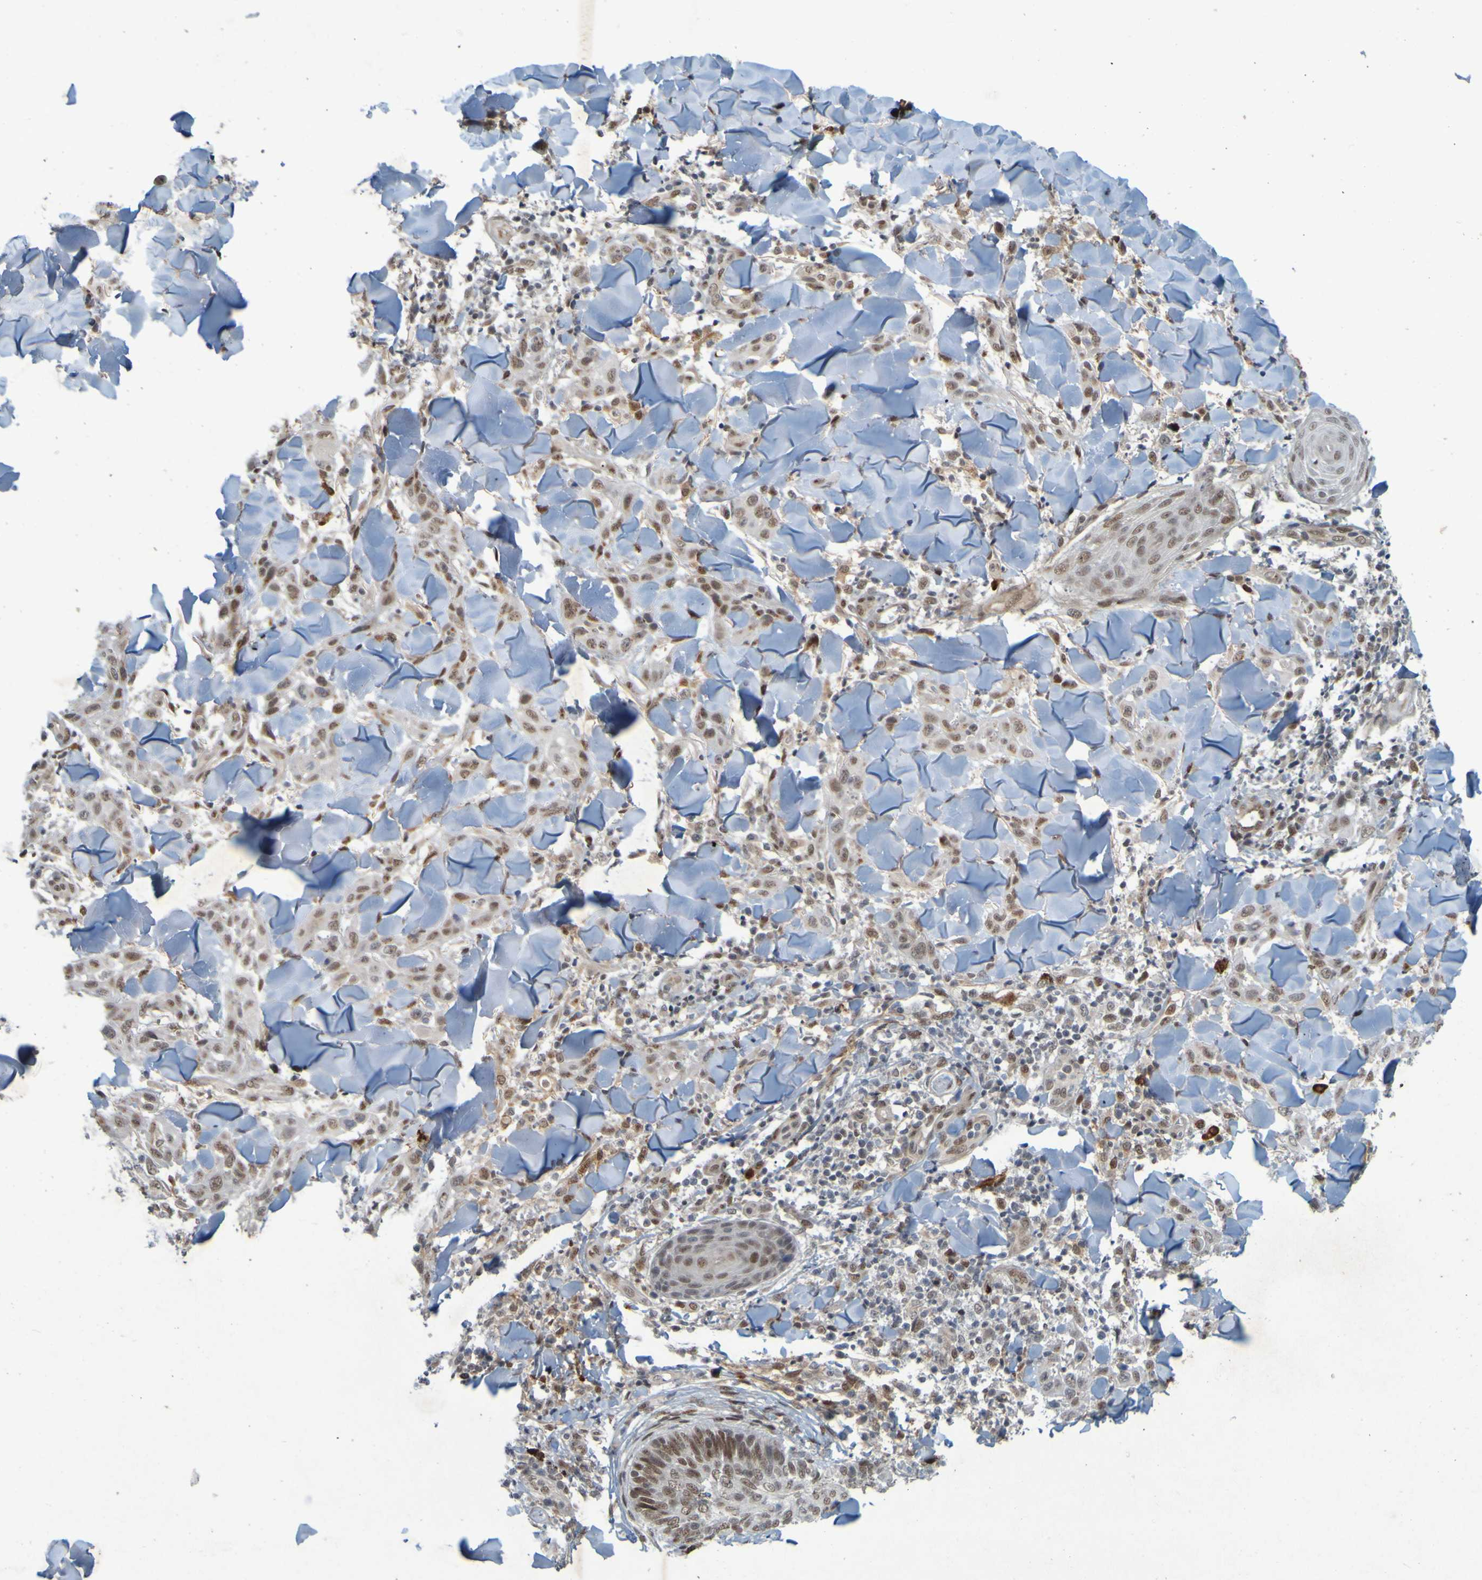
{"staining": {"intensity": "moderate", "quantity": ">75%", "location": "nuclear"}, "tissue": "skin cancer", "cell_type": "Tumor cells", "image_type": "cancer", "snomed": [{"axis": "morphology", "description": "Squamous cell carcinoma, NOS"}, {"axis": "topography", "description": "Skin"}], "caption": "IHC histopathology image of neoplastic tissue: skin cancer (squamous cell carcinoma) stained using IHC reveals medium levels of moderate protein expression localized specifically in the nuclear of tumor cells, appearing as a nuclear brown color.", "gene": "MCPH1", "patient": {"sex": "male", "age": 24}}